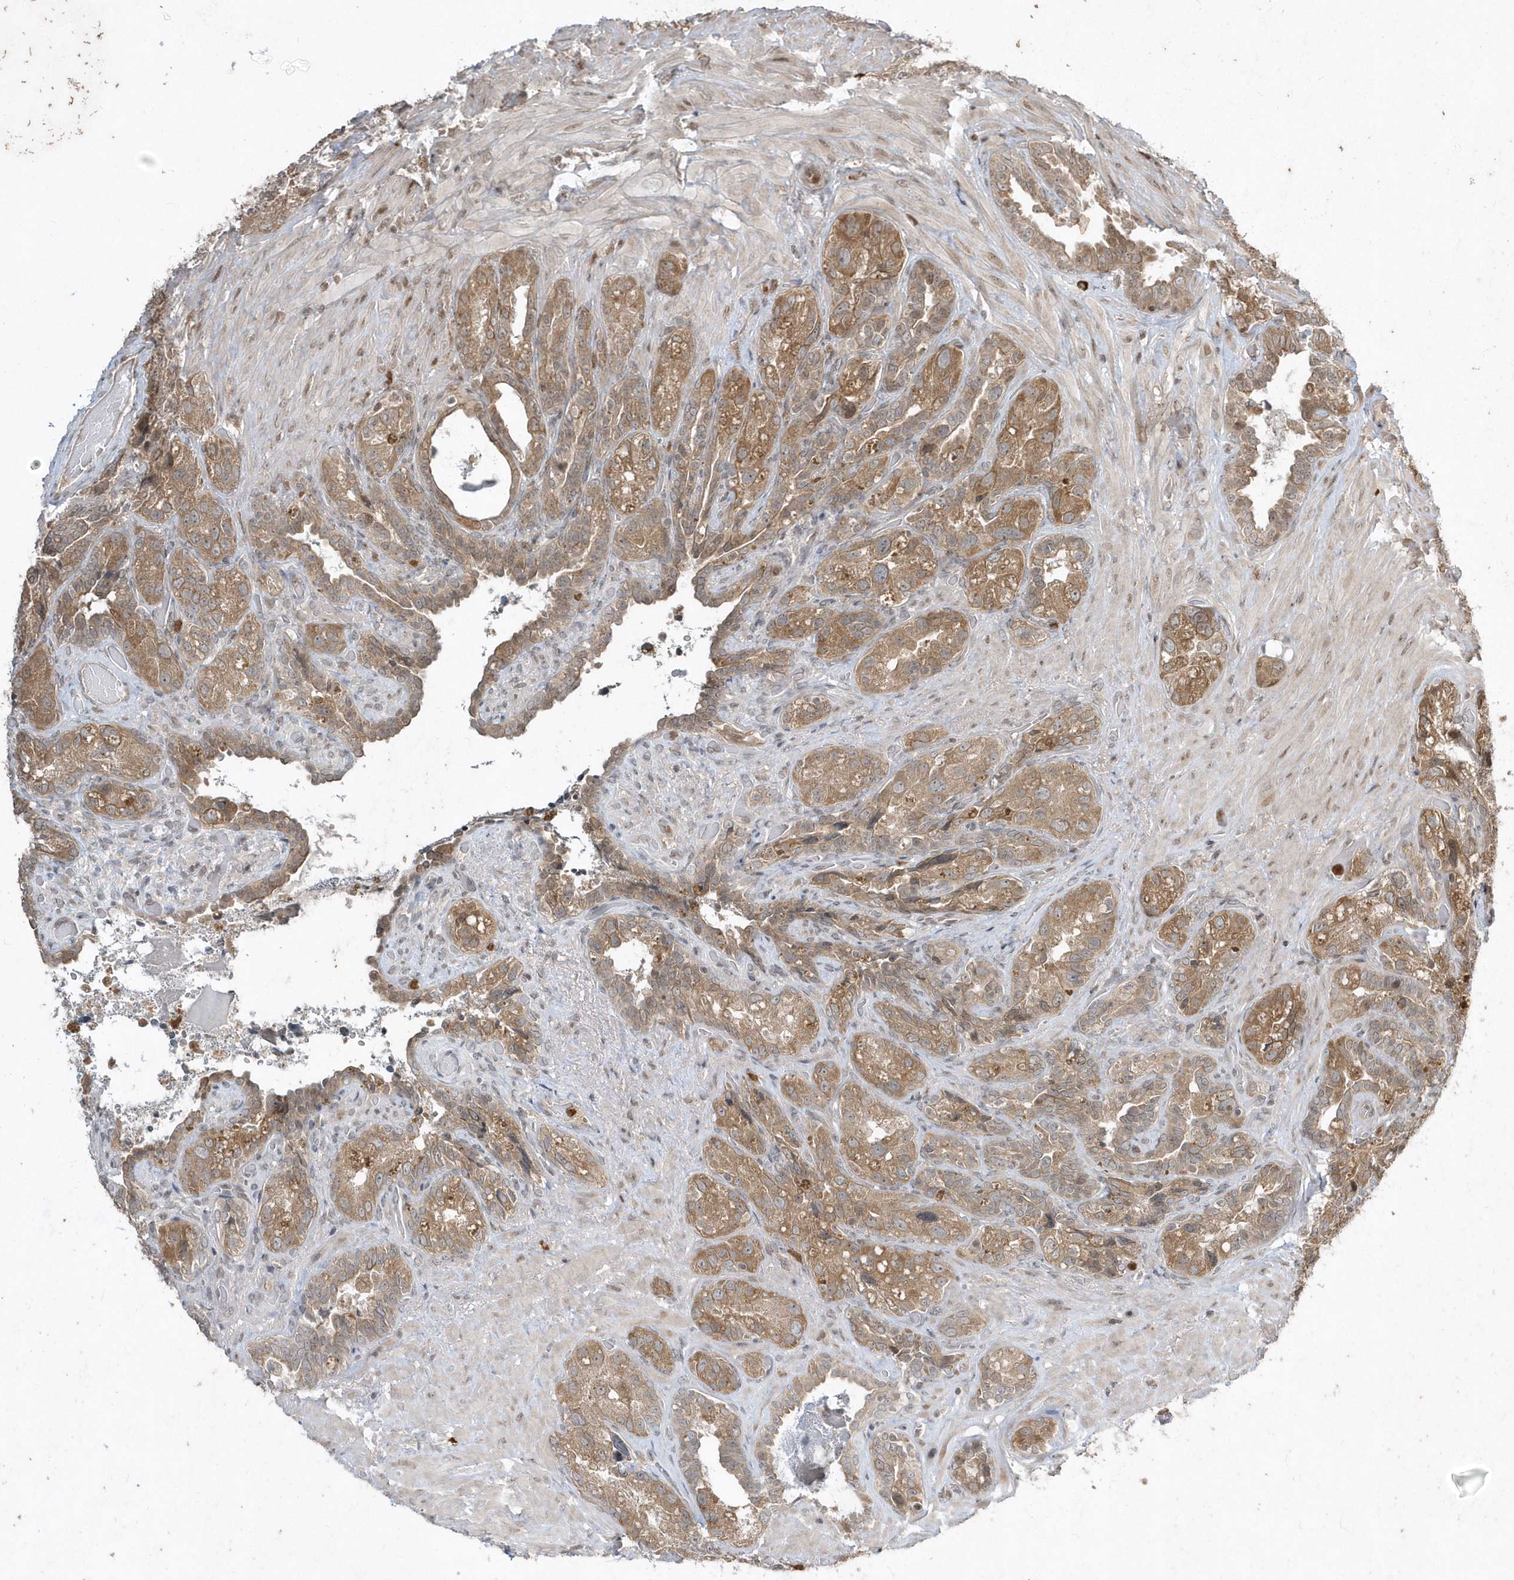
{"staining": {"intensity": "moderate", "quantity": ">75%", "location": "cytoplasmic/membranous"}, "tissue": "seminal vesicle", "cell_type": "Glandular cells", "image_type": "normal", "snomed": [{"axis": "morphology", "description": "Normal tissue, NOS"}, {"axis": "topography", "description": "Seminal veicle"}, {"axis": "topography", "description": "Peripheral nerve tissue"}], "caption": "IHC (DAB (3,3'-diaminobenzidine)) staining of unremarkable human seminal vesicle exhibits moderate cytoplasmic/membranous protein staining in approximately >75% of glandular cells.", "gene": "EIF2B1", "patient": {"sex": "male", "age": 67}}